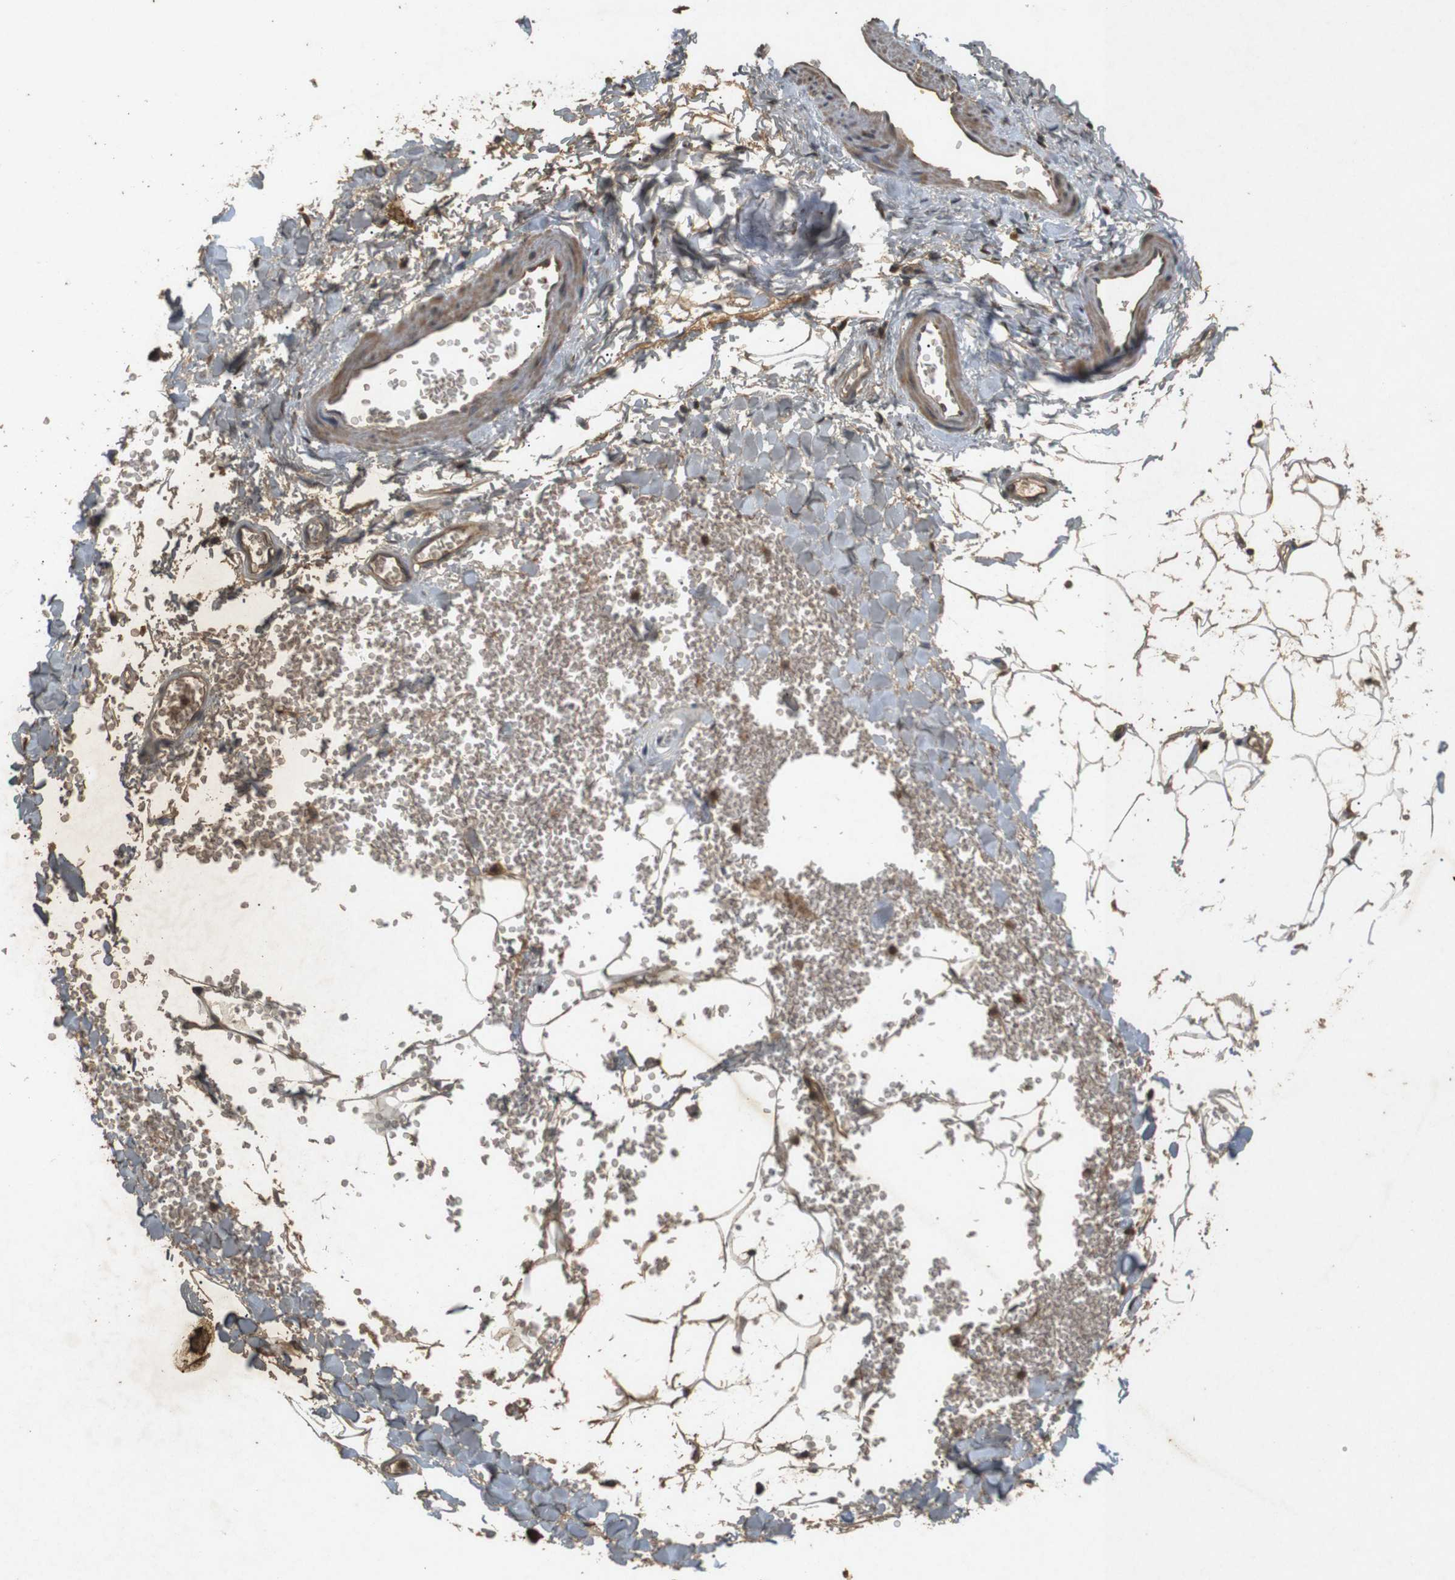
{"staining": {"intensity": "moderate", "quantity": ">75%", "location": "cytoplasmic/membranous"}, "tissue": "adipose tissue", "cell_type": "Adipocytes", "image_type": "normal", "snomed": [{"axis": "morphology", "description": "Normal tissue, NOS"}, {"axis": "topography", "description": "Adipose tissue"}, {"axis": "topography", "description": "Peripheral nerve tissue"}], "caption": "Moderate cytoplasmic/membranous expression is present in approximately >75% of adipocytes in normal adipose tissue. Using DAB (3,3'-diaminobenzidine) (brown) and hematoxylin (blue) stains, captured at high magnification using brightfield microscopy.", "gene": "TAP1", "patient": {"sex": "male", "age": 52}}